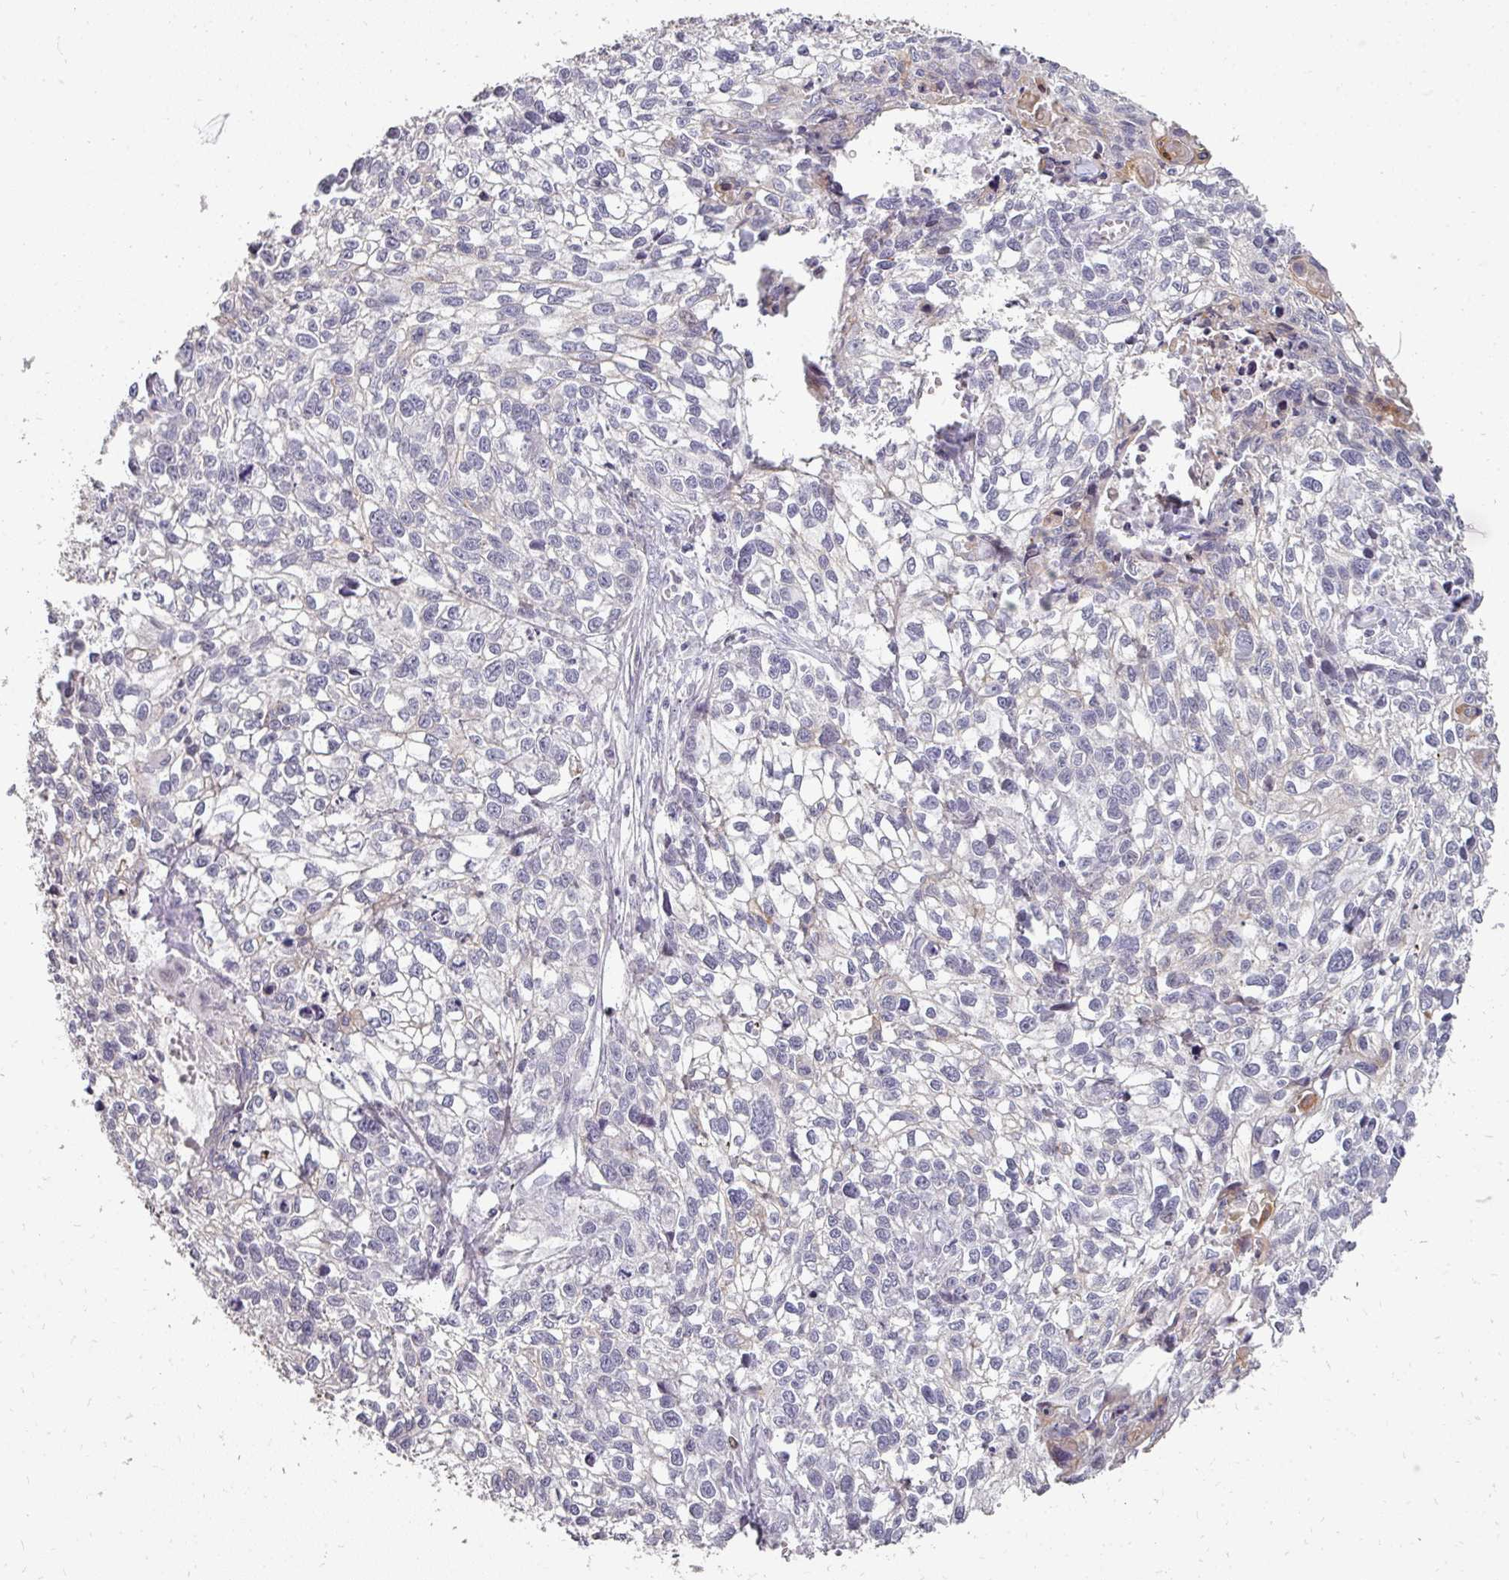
{"staining": {"intensity": "negative", "quantity": "none", "location": "none"}, "tissue": "lung cancer", "cell_type": "Tumor cells", "image_type": "cancer", "snomed": [{"axis": "morphology", "description": "Squamous cell carcinoma, NOS"}, {"axis": "topography", "description": "Lung"}], "caption": "Lung squamous cell carcinoma was stained to show a protein in brown. There is no significant staining in tumor cells.", "gene": "GTF2H3", "patient": {"sex": "male", "age": 74}}